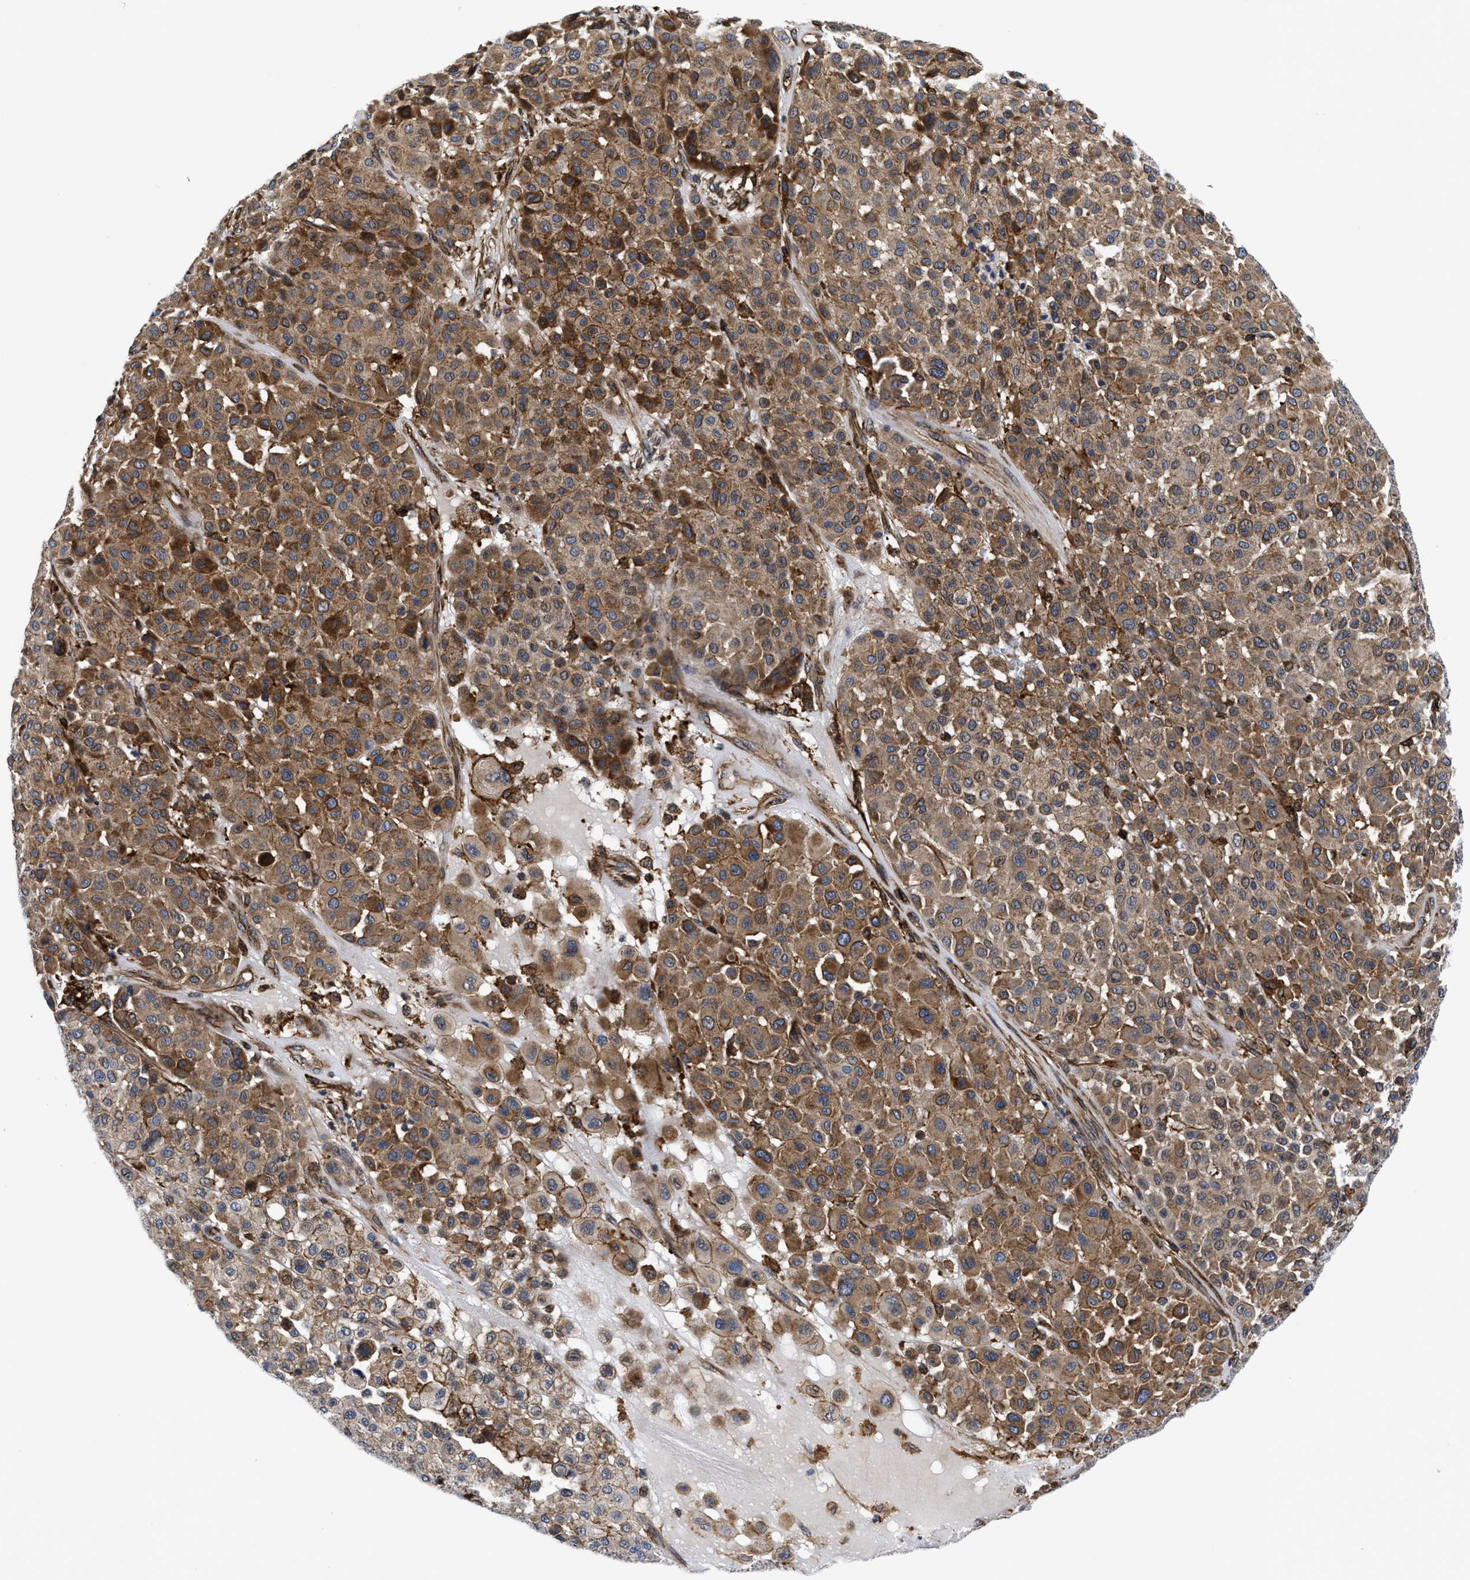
{"staining": {"intensity": "moderate", "quantity": "25%-75%", "location": "cytoplasmic/membranous"}, "tissue": "melanoma", "cell_type": "Tumor cells", "image_type": "cancer", "snomed": [{"axis": "morphology", "description": "Malignant melanoma, Metastatic site"}, {"axis": "topography", "description": "Soft tissue"}], "caption": "High-power microscopy captured an immunohistochemistry (IHC) photomicrograph of melanoma, revealing moderate cytoplasmic/membranous expression in approximately 25%-75% of tumor cells.", "gene": "SPAST", "patient": {"sex": "male", "age": 41}}